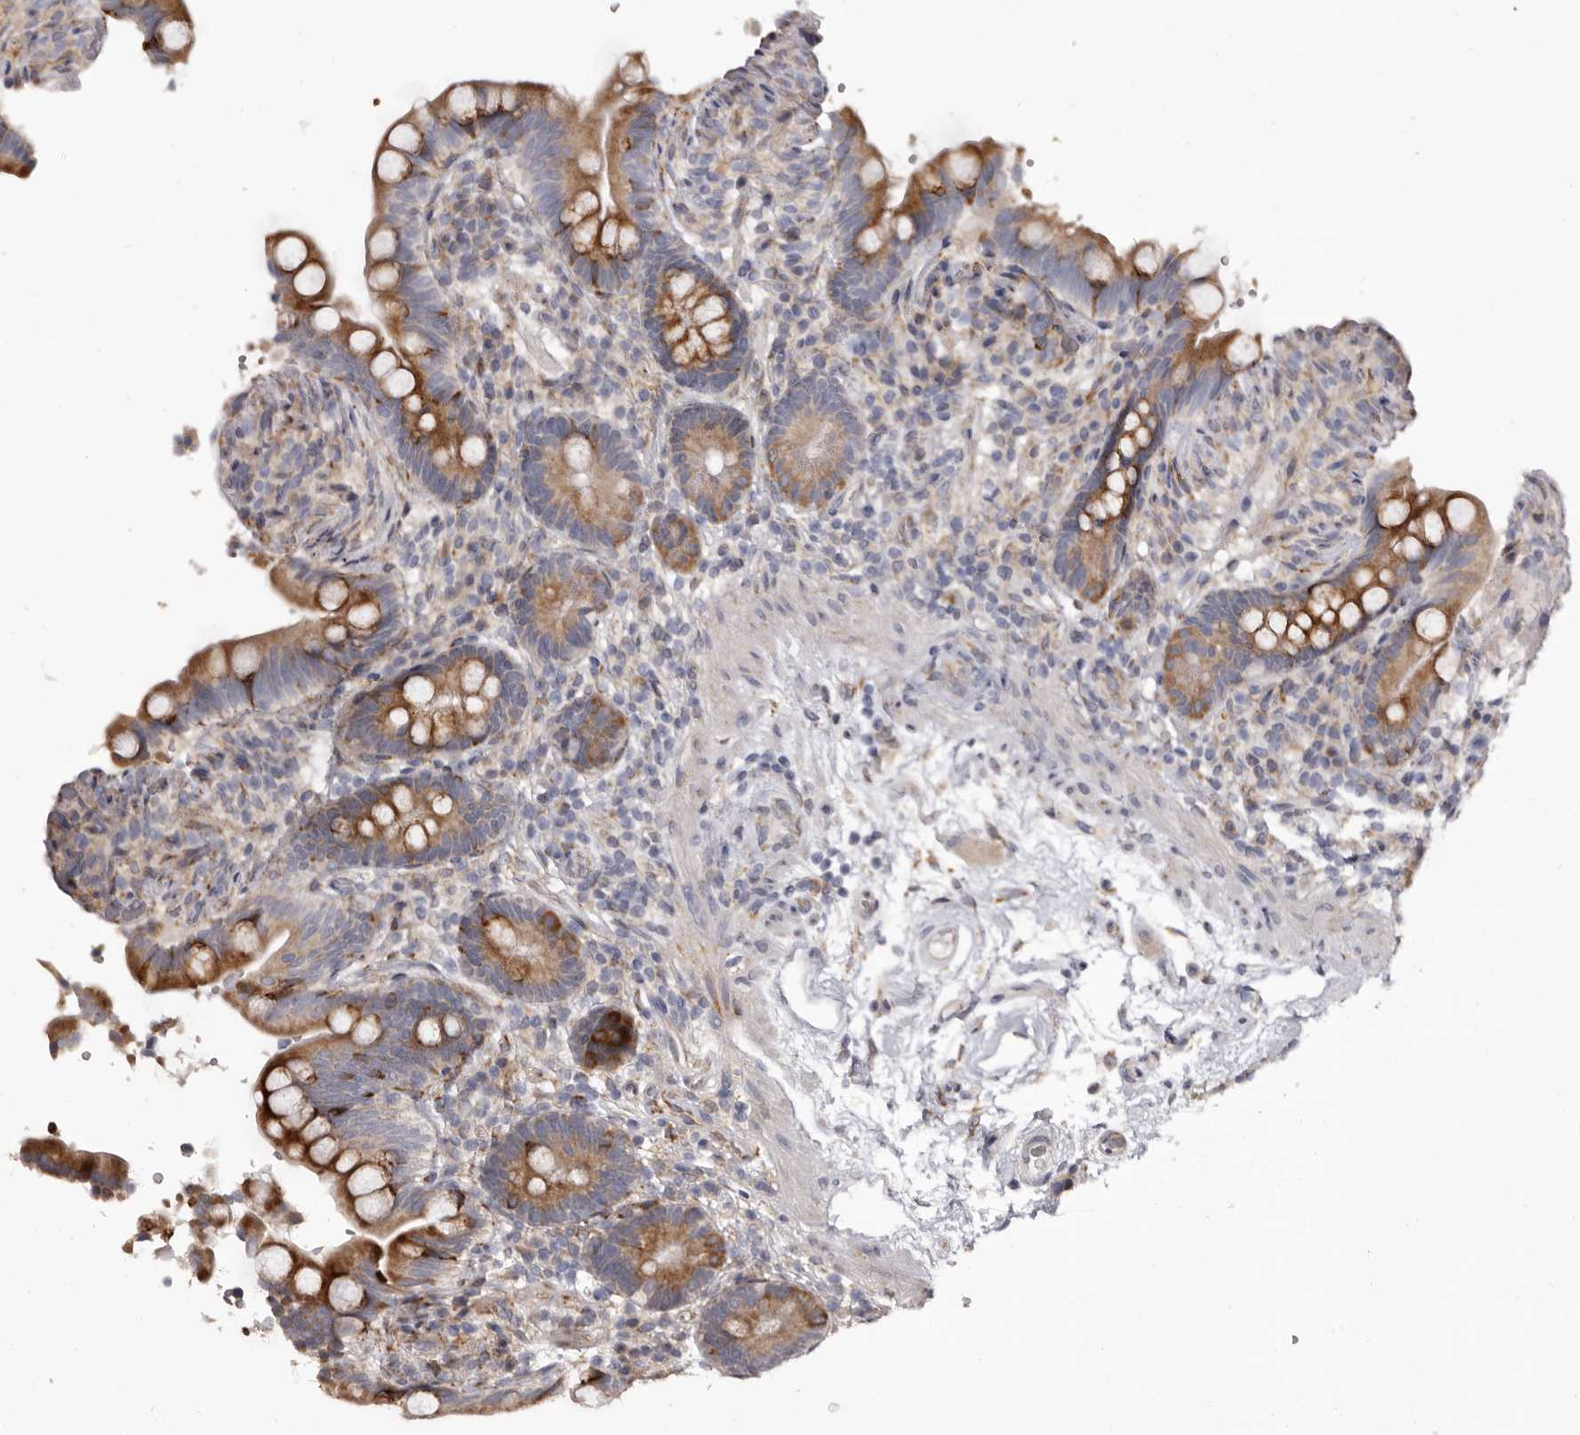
{"staining": {"intensity": "negative", "quantity": "none", "location": "none"}, "tissue": "colon", "cell_type": "Endothelial cells", "image_type": "normal", "snomed": [{"axis": "morphology", "description": "Normal tissue, NOS"}, {"axis": "topography", "description": "Smooth muscle"}, {"axis": "topography", "description": "Colon"}], "caption": "Human colon stained for a protein using IHC demonstrates no staining in endothelial cells.", "gene": "PIGX", "patient": {"sex": "male", "age": 73}}